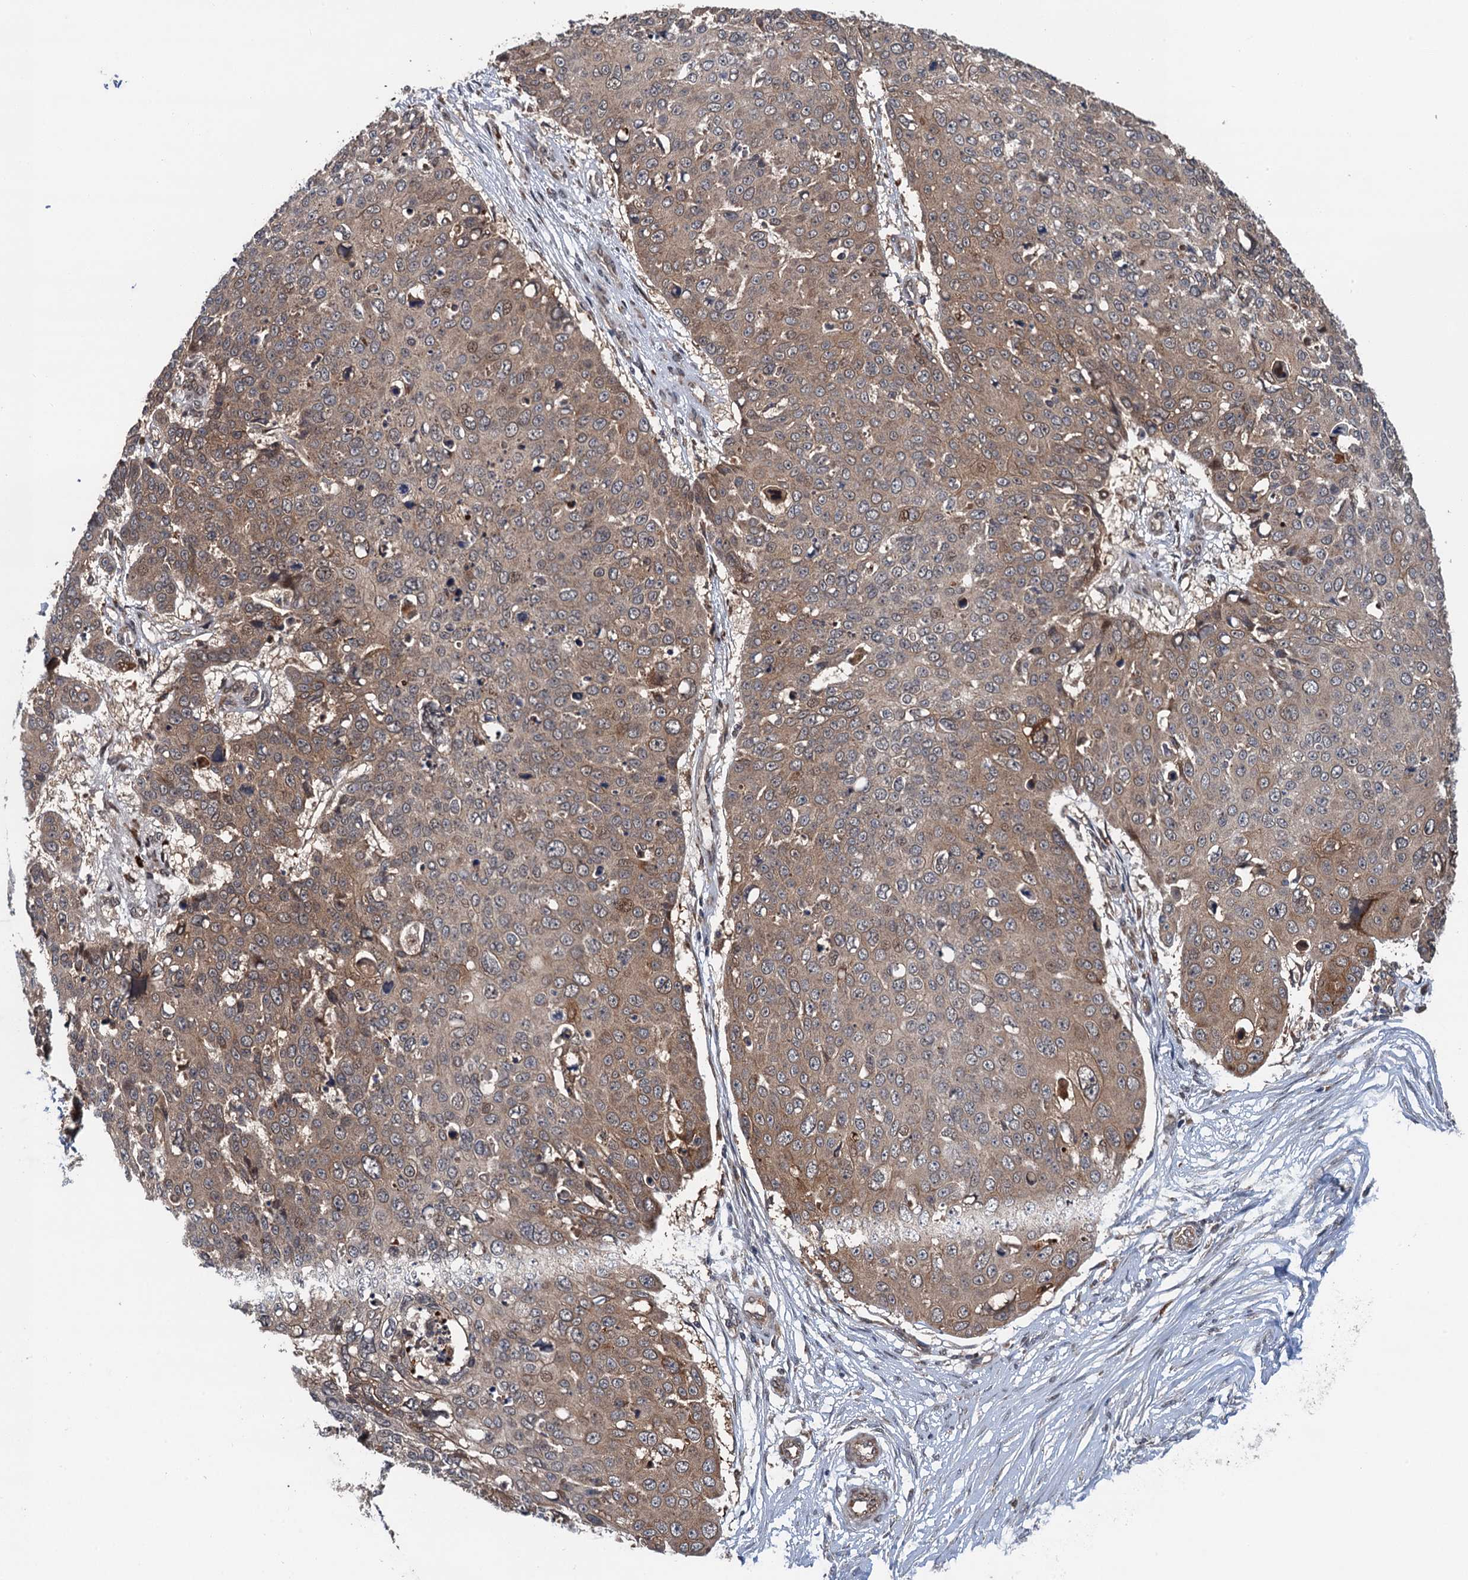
{"staining": {"intensity": "weak", "quantity": ">75%", "location": "cytoplasmic/membranous,nuclear"}, "tissue": "skin cancer", "cell_type": "Tumor cells", "image_type": "cancer", "snomed": [{"axis": "morphology", "description": "Squamous cell carcinoma, NOS"}, {"axis": "topography", "description": "Skin"}], "caption": "Human squamous cell carcinoma (skin) stained with a protein marker shows weak staining in tumor cells.", "gene": "NLRP10", "patient": {"sex": "male", "age": 71}}